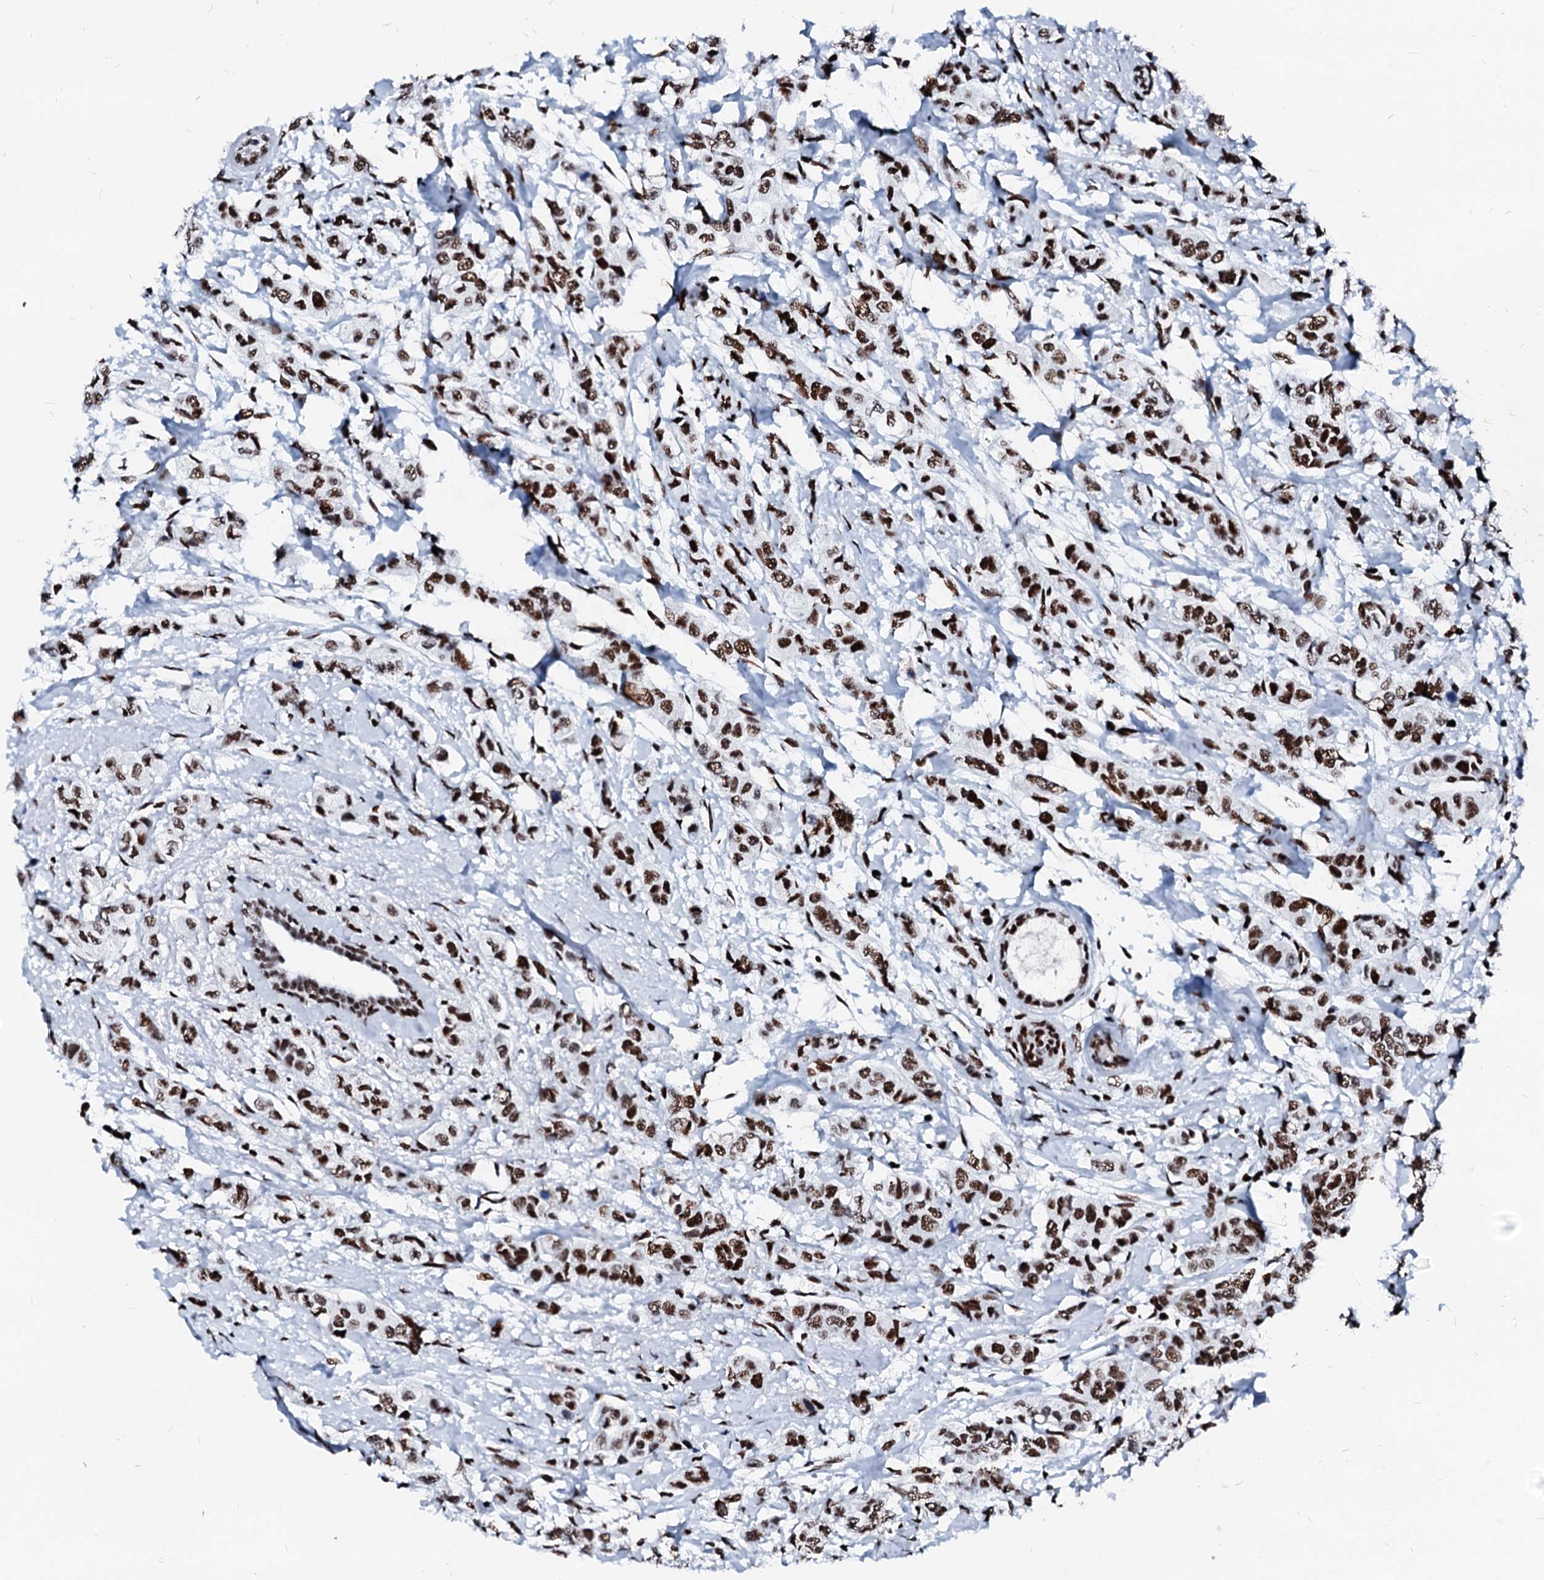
{"staining": {"intensity": "strong", "quantity": ">75%", "location": "nuclear"}, "tissue": "breast cancer", "cell_type": "Tumor cells", "image_type": "cancer", "snomed": [{"axis": "morphology", "description": "Lobular carcinoma"}, {"axis": "topography", "description": "Breast"}], "caption": "Breast cancer (lobular carcinoma) tissue exhibits strong nuclear positivity in about >75% of tumor cells", "gene": "RALY", "patient": {"sex": "female", "age": 51}}